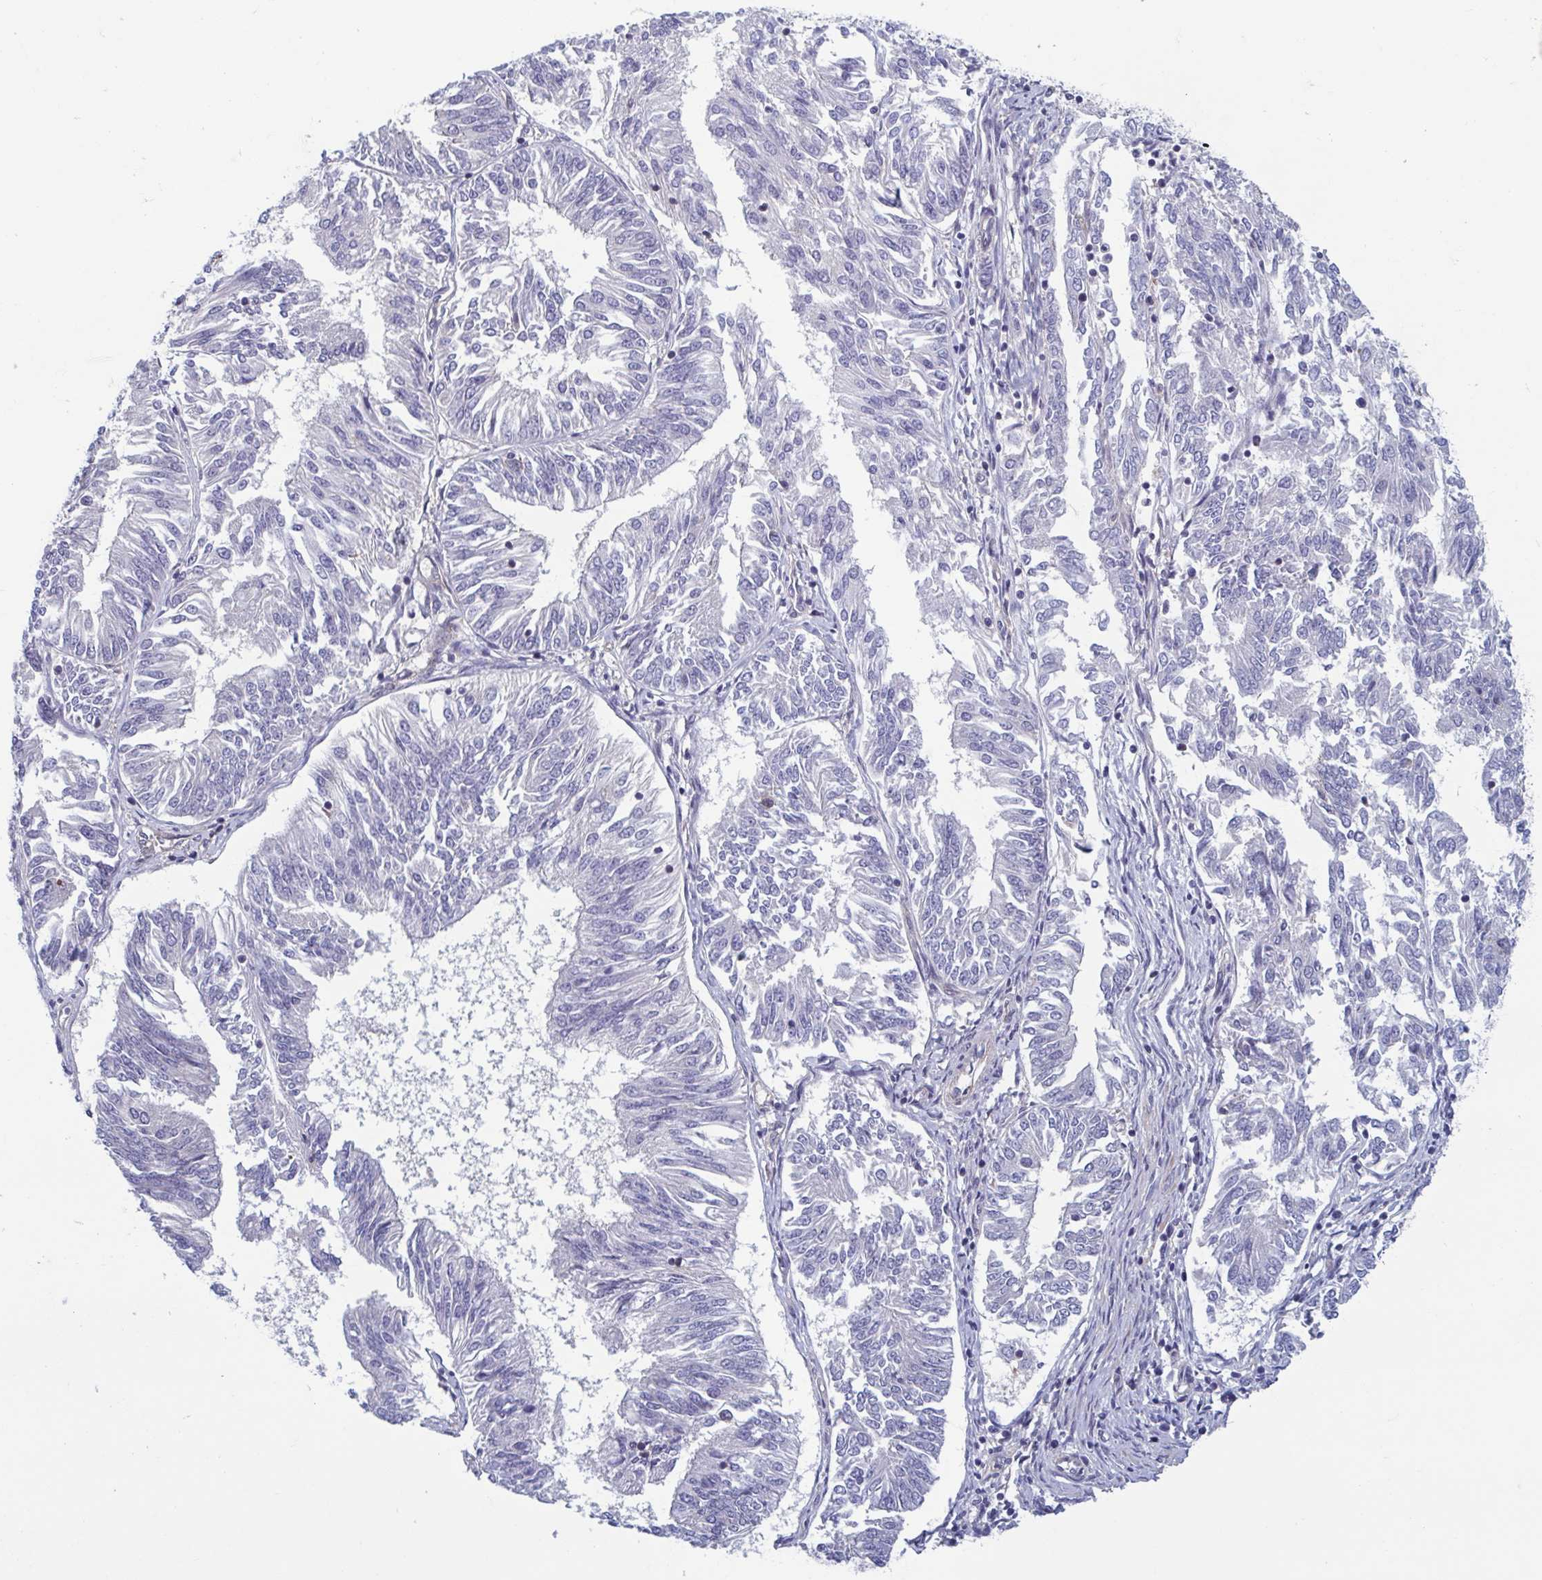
{"staining": {"intensity": "negative", "quantity": "none", "location": "none"}, "tissue": "endometrial cancer", "cell_type": "Tumor cells", "image_type": "cancer", "snomed": [{"axis": "morphology", "description": "Adenocarcinoma, NOS"}, {"axis": "topography", "description": "Endometrium"}], "caption": "Immunohistochemical staining of adenocarcinoma (endometrial) reveals no significant expression in tumor cells.", "gene": "LRRC38", "patient": {"sex": "female", "age": 58}}